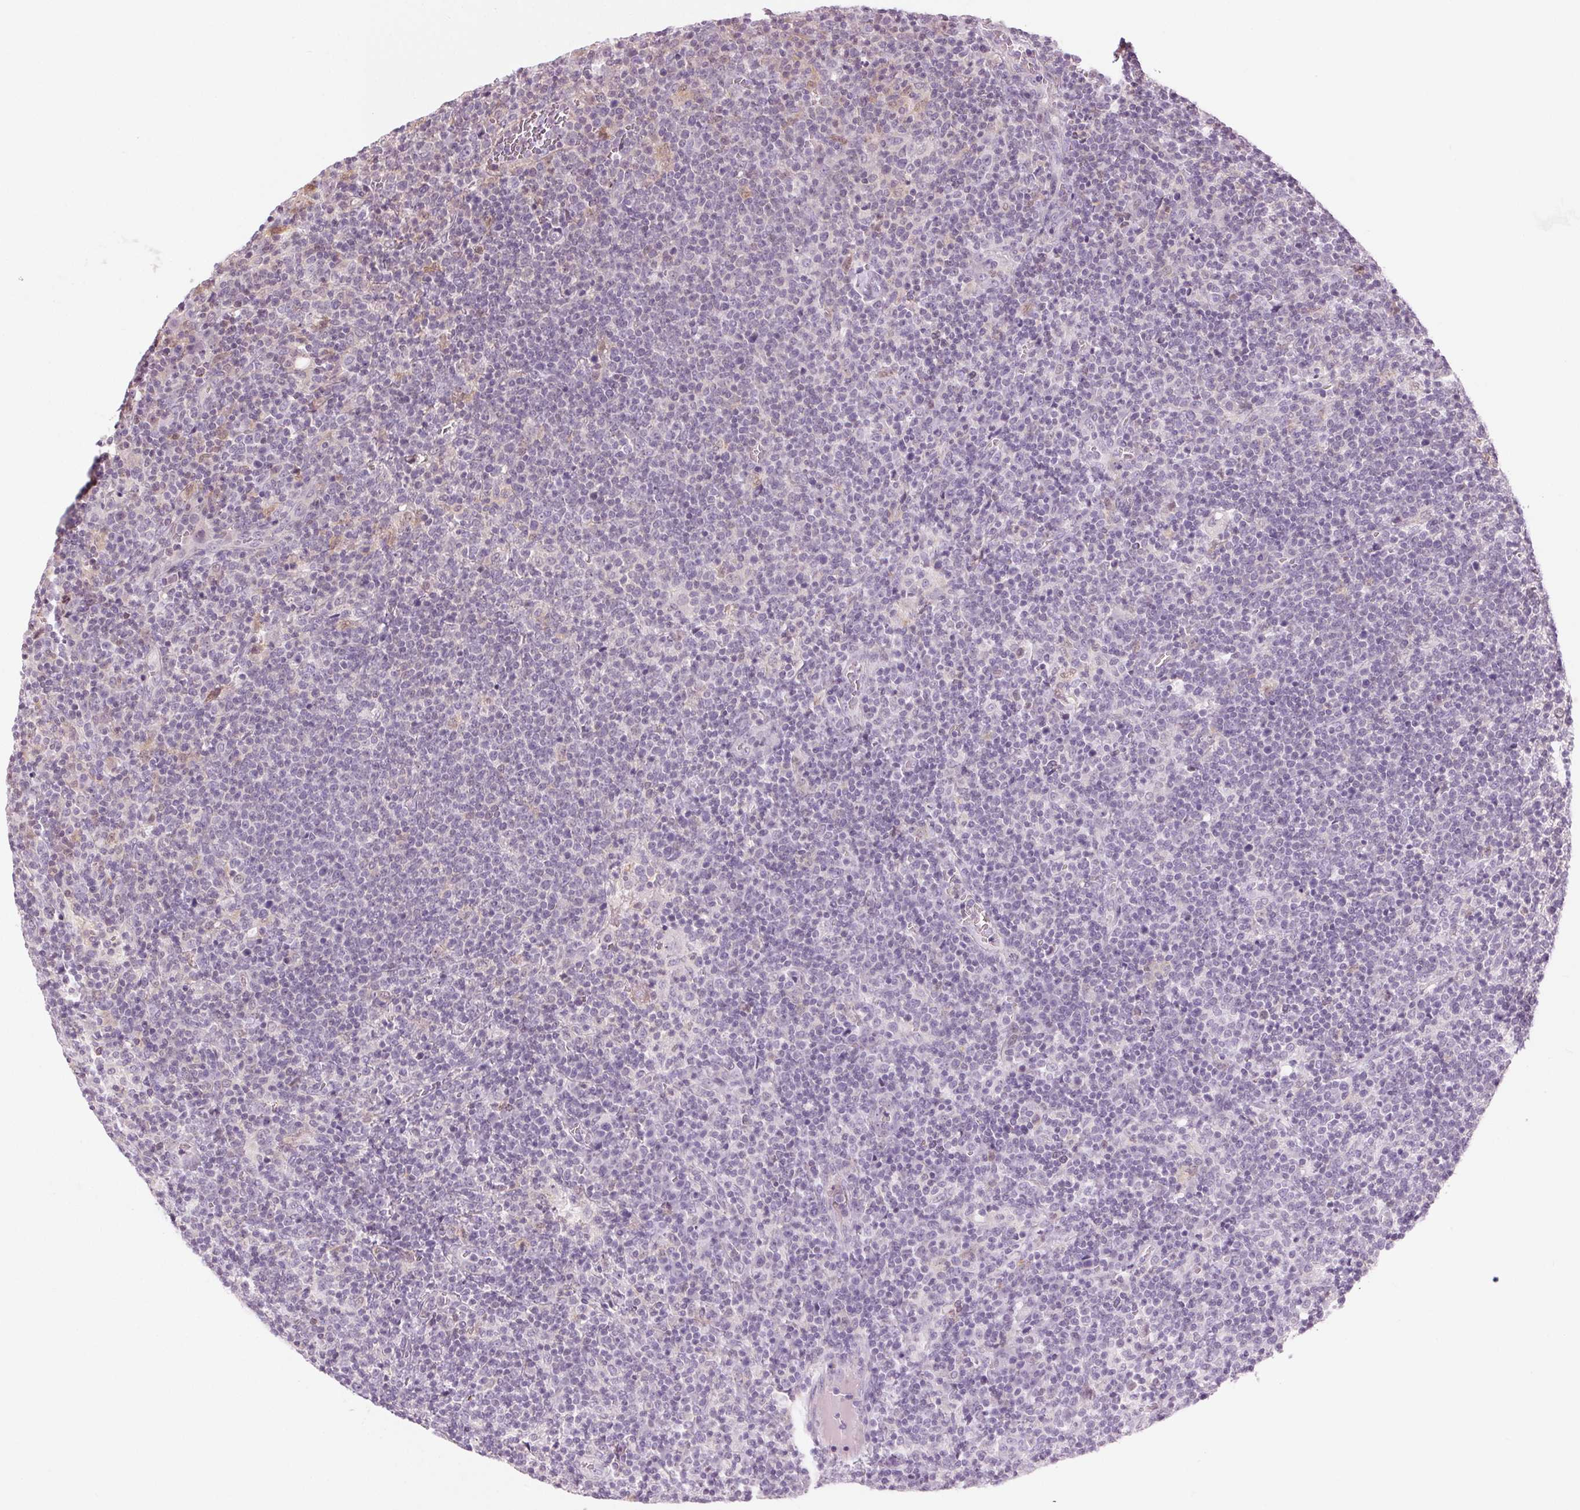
{"staining": {"intensity": "negative", "quantity": "none", "location": "none"}, "tissue": "lymphoma", "cell_type": "Tumor cells", "image_type": "cancer", "snomed": [{"axis": "morphology", "description": "Malignant lymphoma, non-Hodgkin's type, High grade"}, {"axis": "topography", "description": "Lymph node"}], "caption": "This photomicrograph is of malignant lymphoma, non-Hodgkin's type (high-grade) stained with IHC to label a protein in brown with the nuclei are counter-stained blue. There is no staining in tumor cells.", "gene": "SLC6A19", "patient": {"sex": "male", "age": 61}}